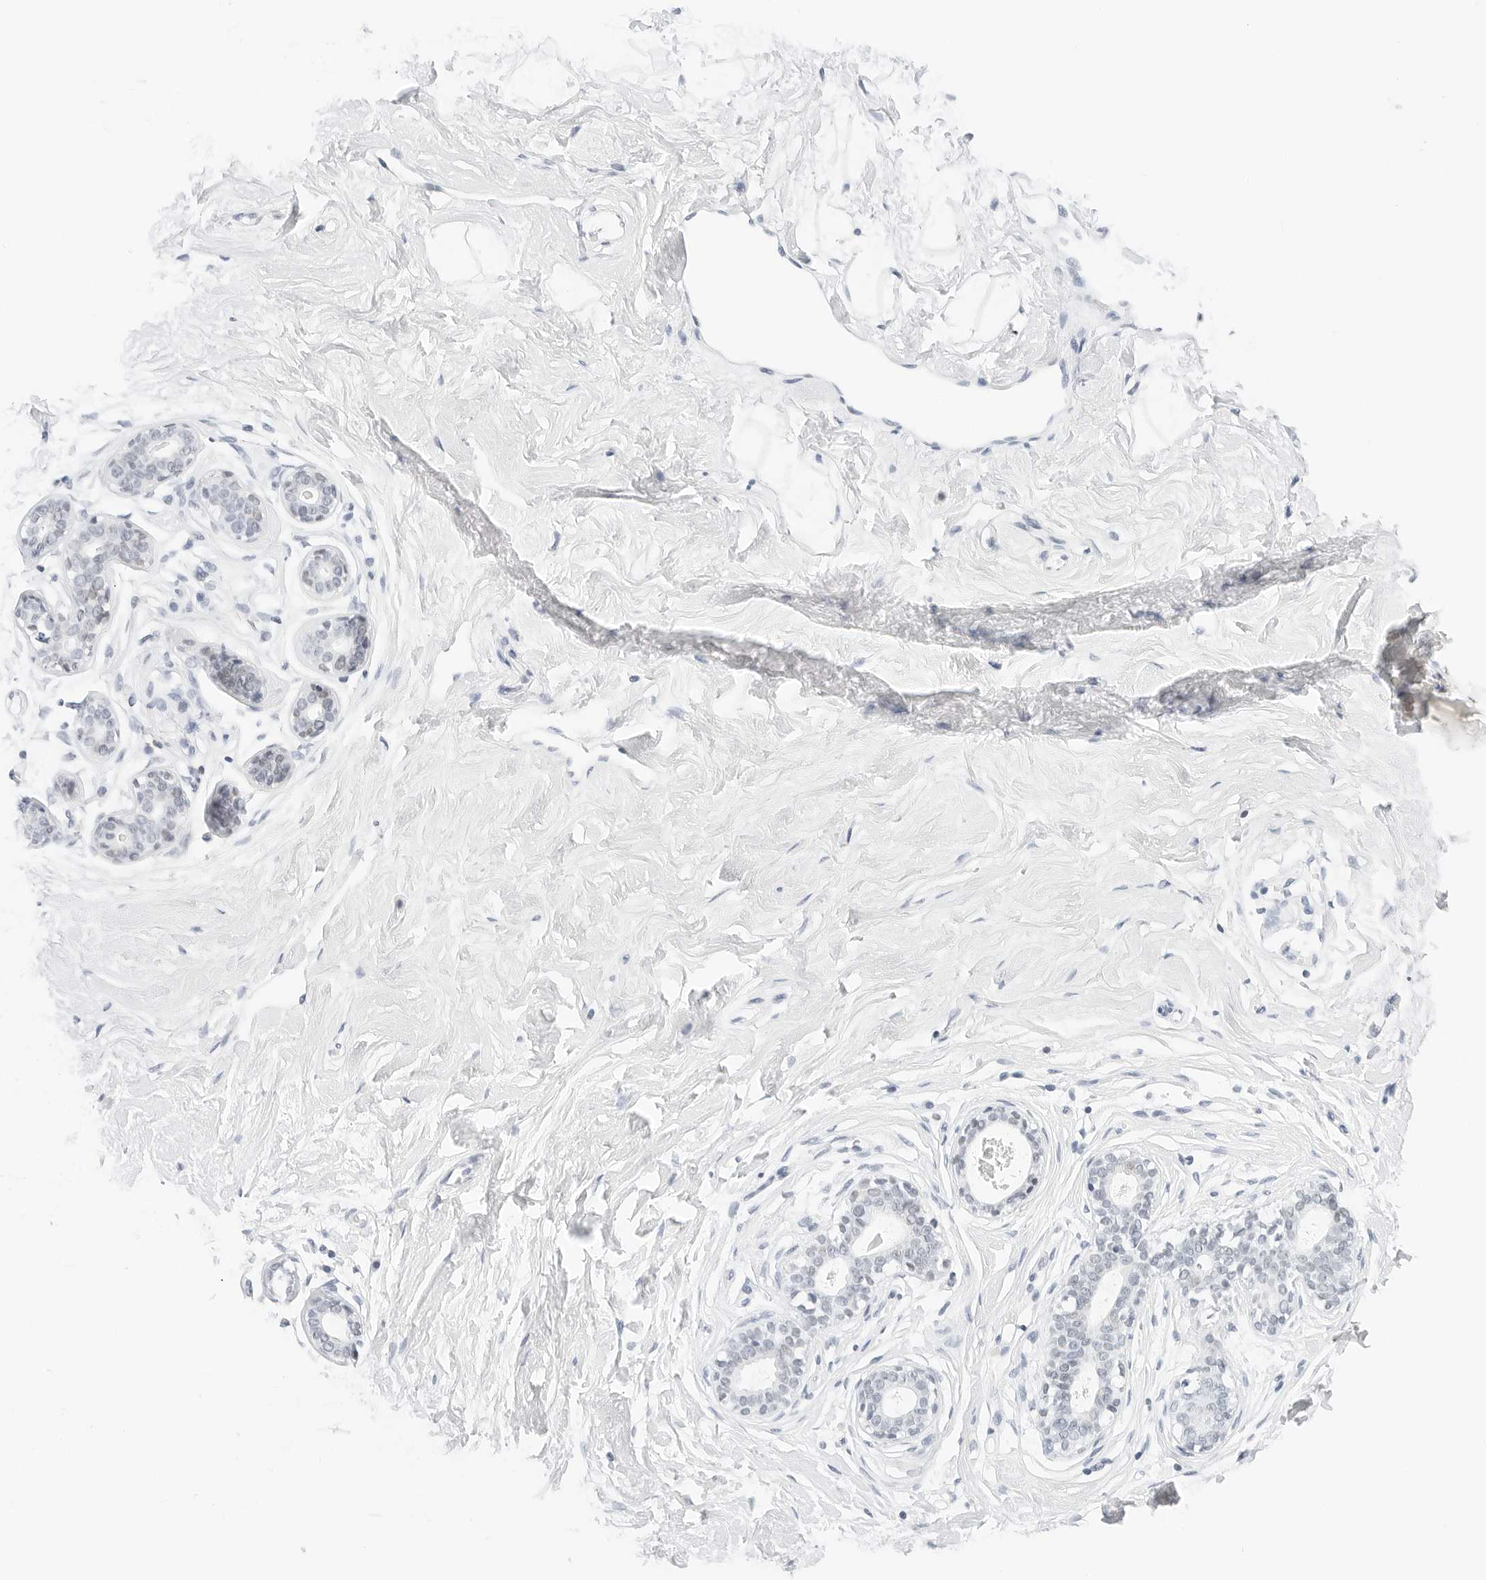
{"staining": {"intensity": "negative", "quantity": "none", "location": "none"}, "tissue": "breast", "cell_type": "Adipocytes", "image_type": "normal", "snomed": [{"axis": "morphology", "description": "Normal tissue, NOS"}, {"axis": "morphology", "description": "Adenoma, NOS"}, {"axis": "topography", "description": "Breast"}], "caption": "The histopathology image shows no staining of adipocytes in benign breast.", "gene": "CD22", "patient": {"sex": "female", "age": 23}}